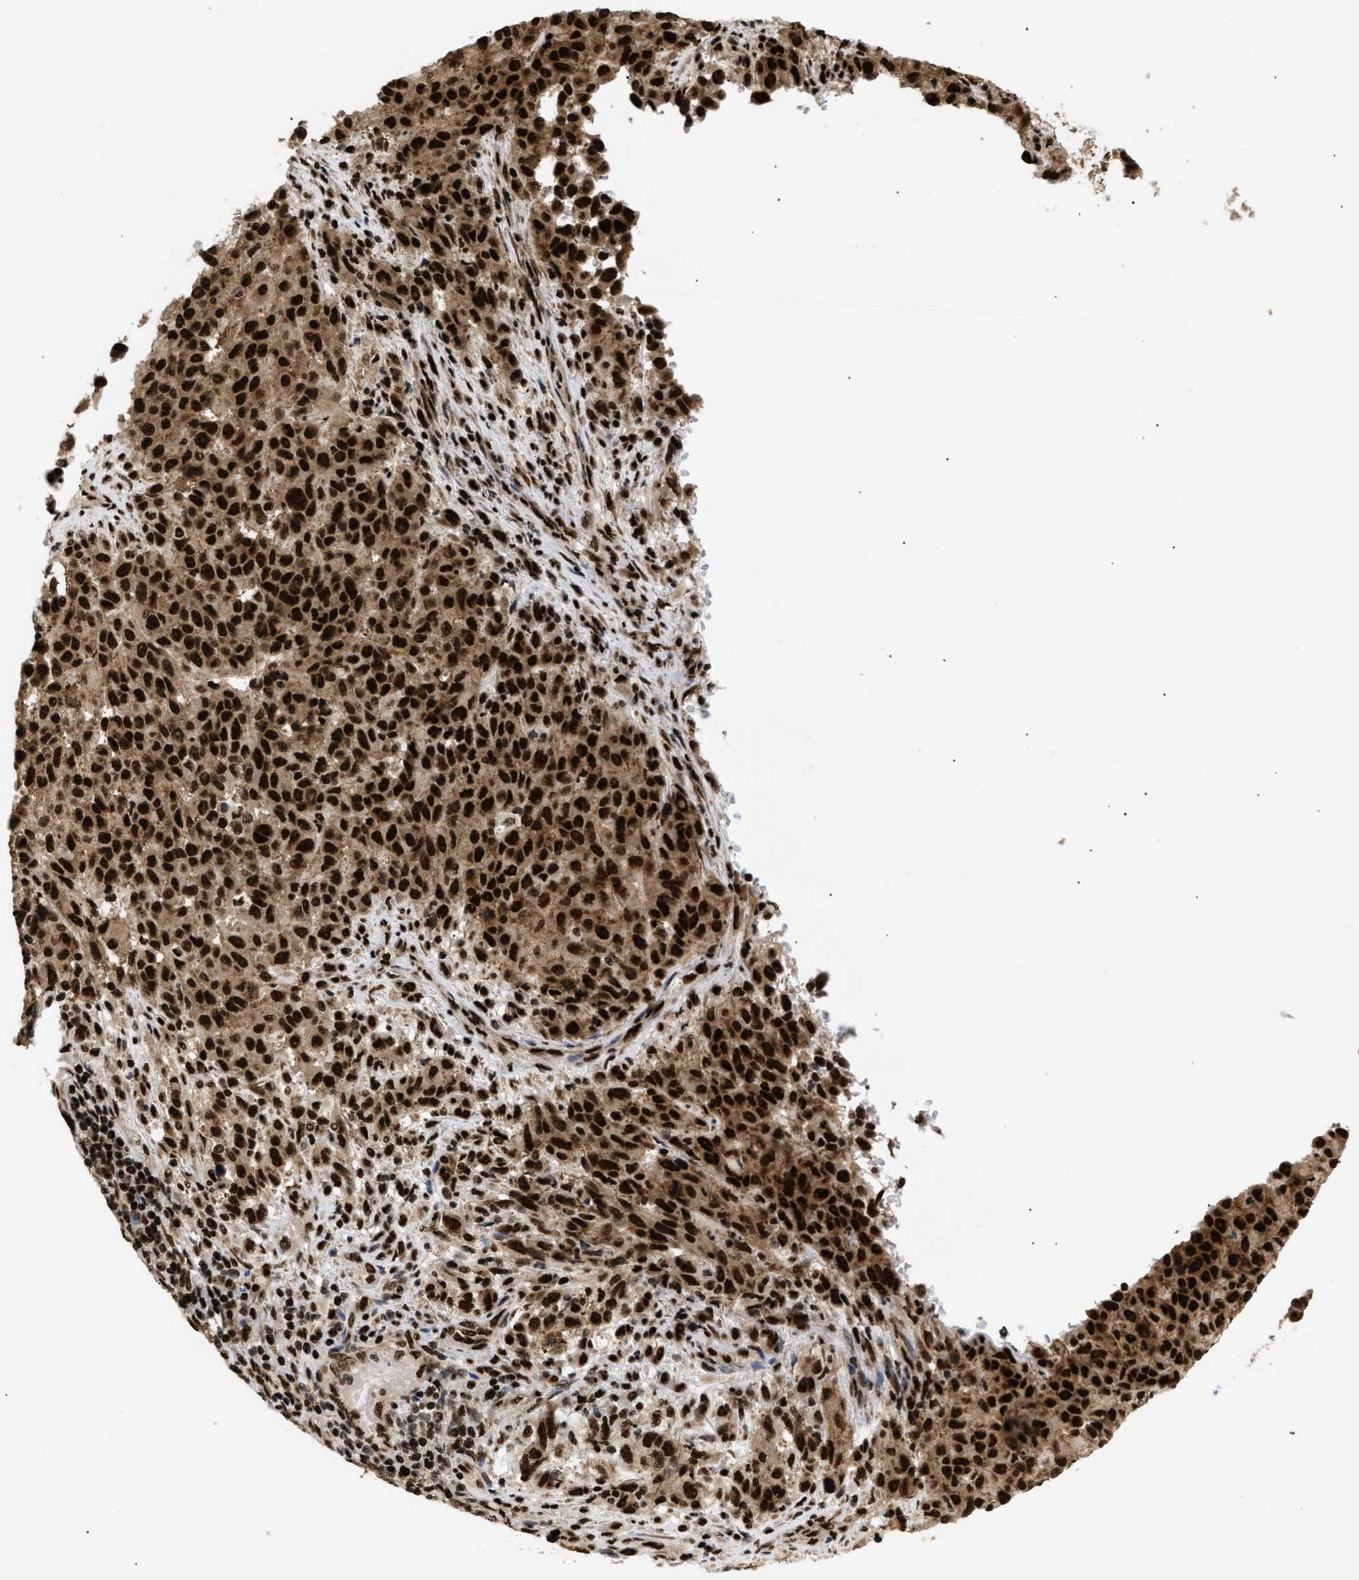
{"staining": {"intensity": "strong", "quantity": ">75%", "location": "cytoplasmic/membranous,nuclear"}, "tissue": "melanoma", "cell_type": "Tumor cells", "image_type": "cancer", "snomed": [{"axis": "morphology", "description": "Malignant melanoma, Metastatic site"}, {"axis": "topography", "description": "Lymph node"}], "caption": "DAB immunohistochemical staining of human melanoma displays strong cytoplasmic/membranous and nuclear protein expression in about >75% of tumor cells.", "gene": "RBM5", "patient": {"sex": "male", "age": 61}}